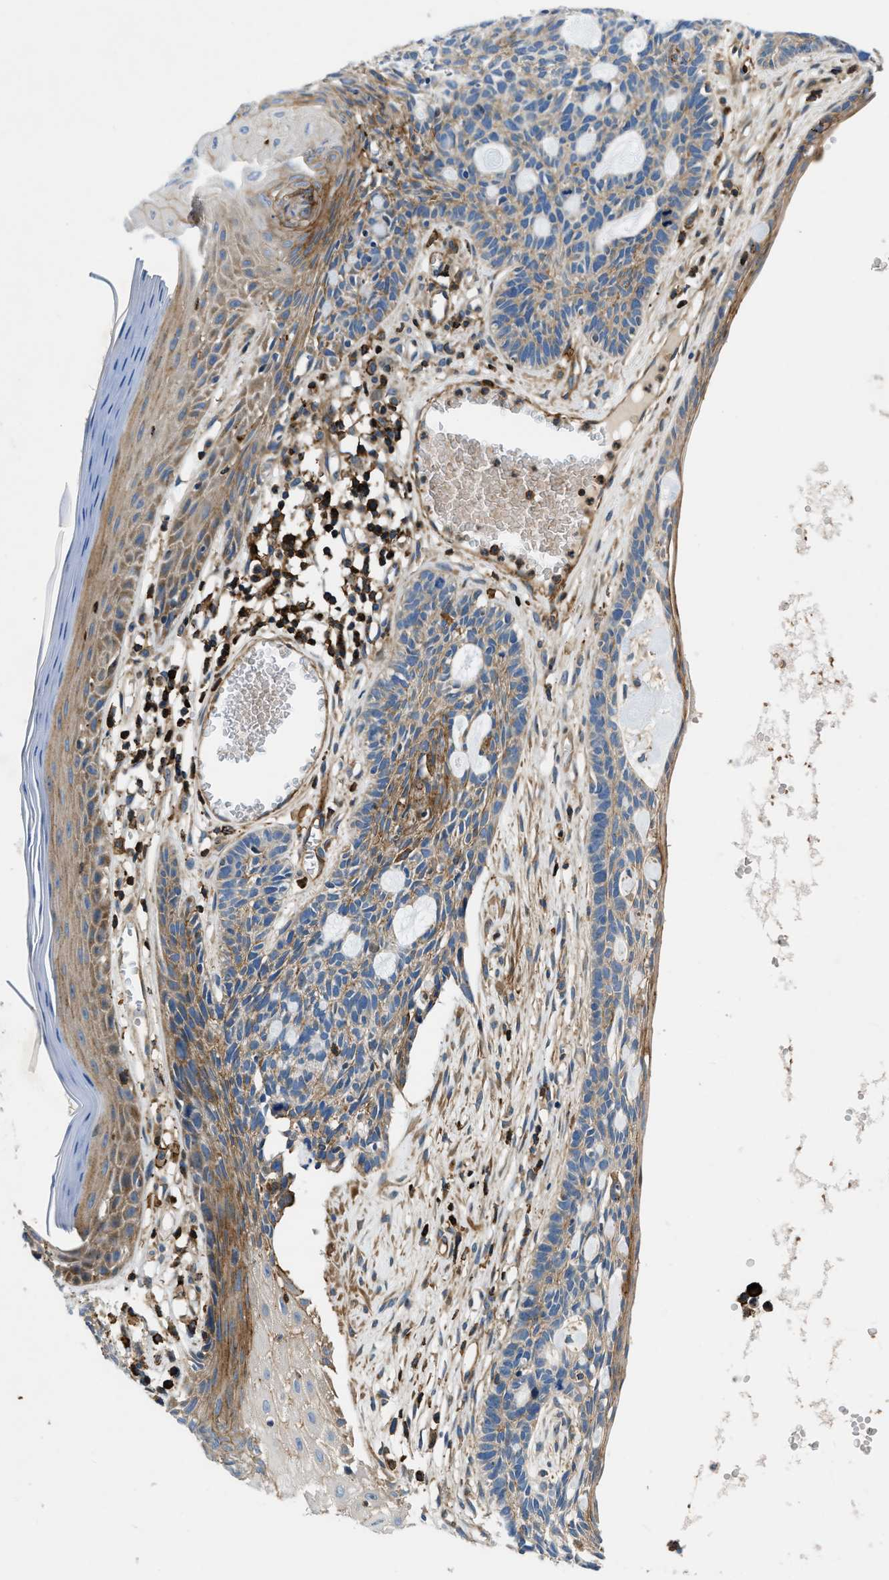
{"staining": {"intensity": "moderate", "quantity": "25%-75%", "location": "cytoplasmic/membranous"}, "tissue": "skin cancer", "cell_type": "Tumor cells", "image_type": "cancer", "snomed": [{"axis": "morphology", "description": "Basal cell carcinoma"}, {"axis": "topography", "description": "Skin"}], "caption": "Basal cell carcinoma (skin) stained with DAB immunohistochemistry (IHC) displays medium levels of moderate cytoplasmic/membranous staining in about 25%-75% of tumor cells.", "gene": "DHODH", "patient": {"sex": "male", "age": 67}}